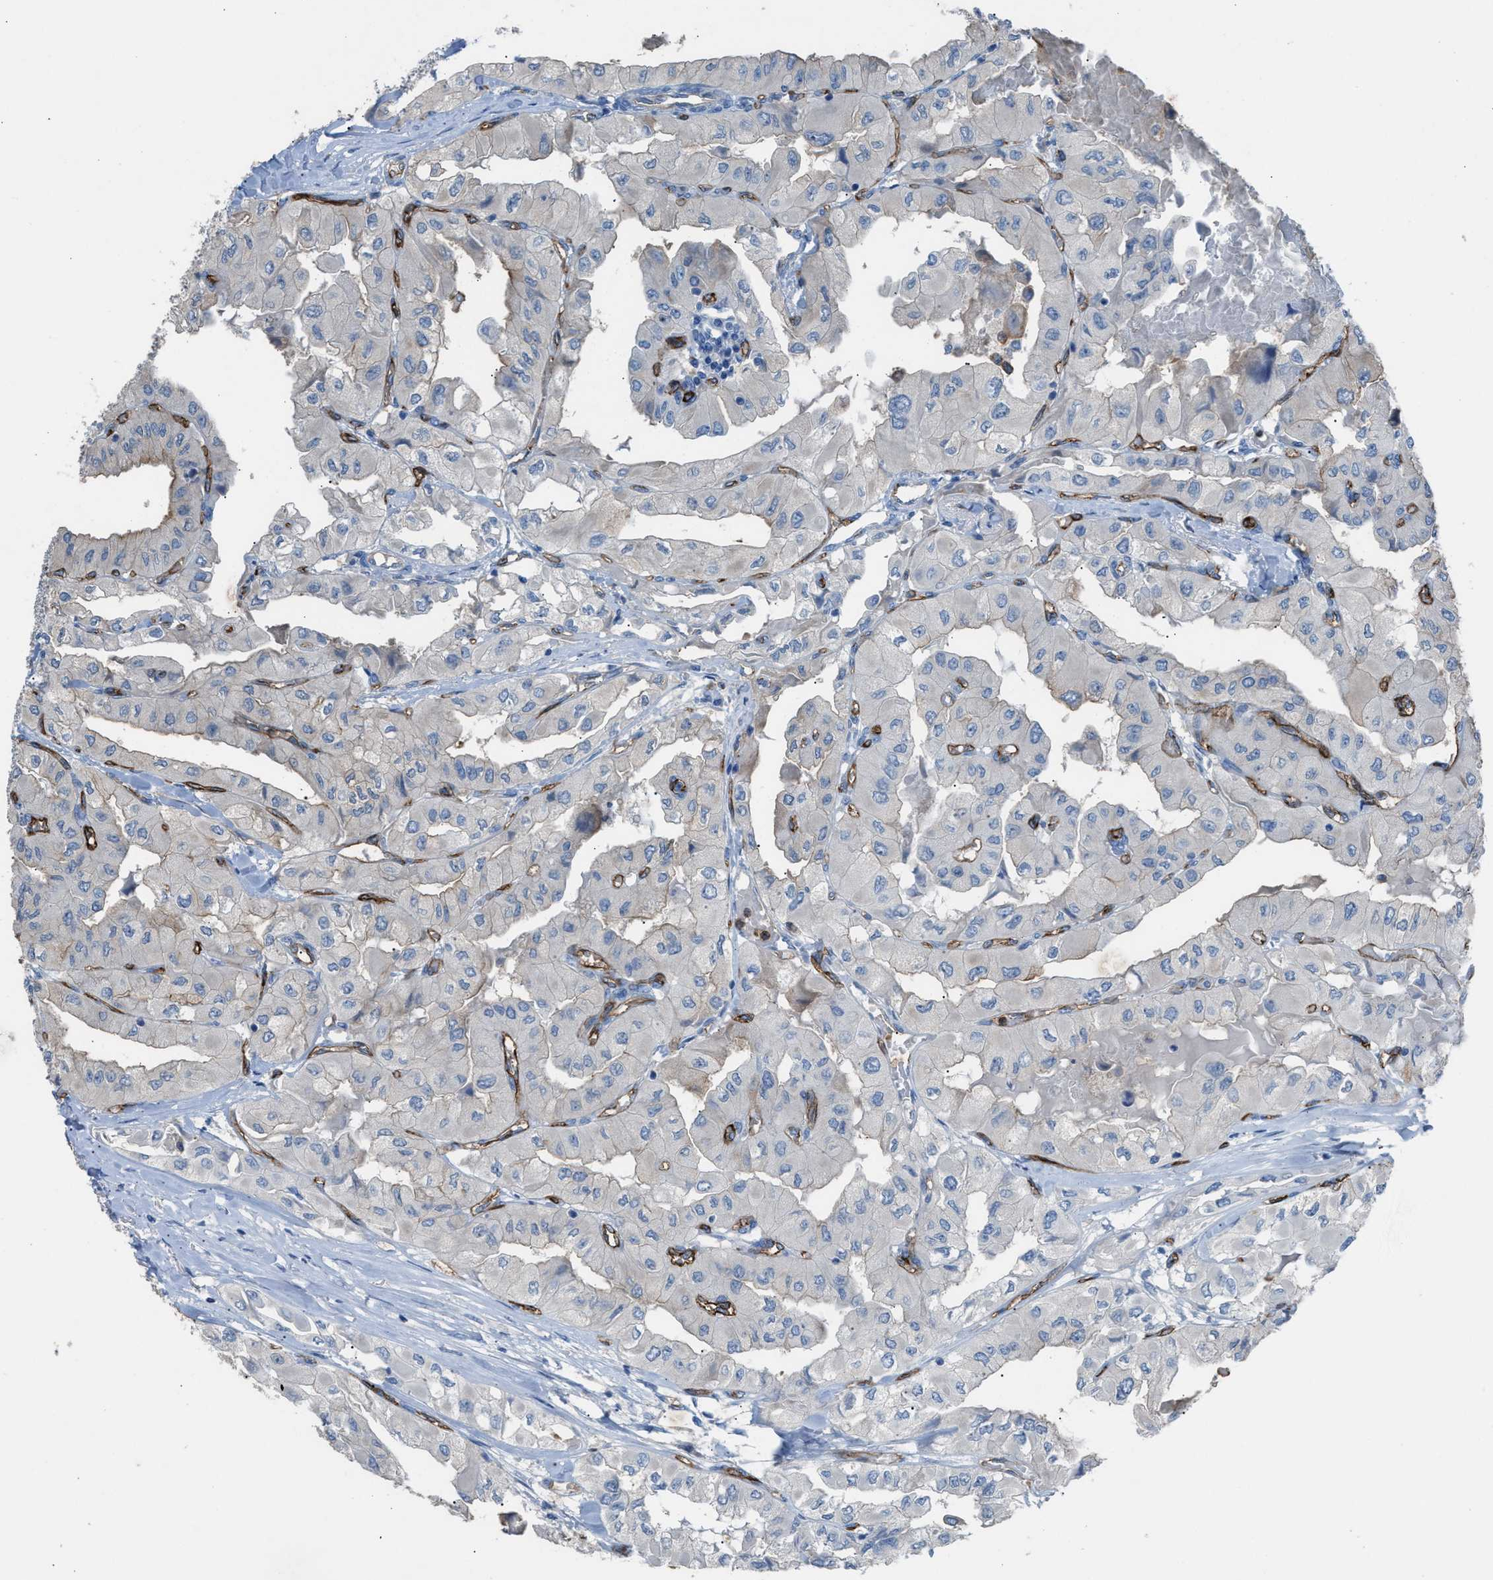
{"staining": {"intensity": "negative", "quantity": "none", "location": "none"}, "tissue": "thyroid cancer", "cell_type": "Tumor cells", "image_type": "cancer", "snomed": [{"axis": "morphology", "description": "Papillary adenocarcinoma, NOS"}, {"axis": "topography", "description": "Thyroid gland"}], "caption": "The micrograph reveals no significant staining in tumor cells of thyroid papillary adenocarcinoma.", "gene": "DYSF", "patient": {"sex": "female", "age": 59}}